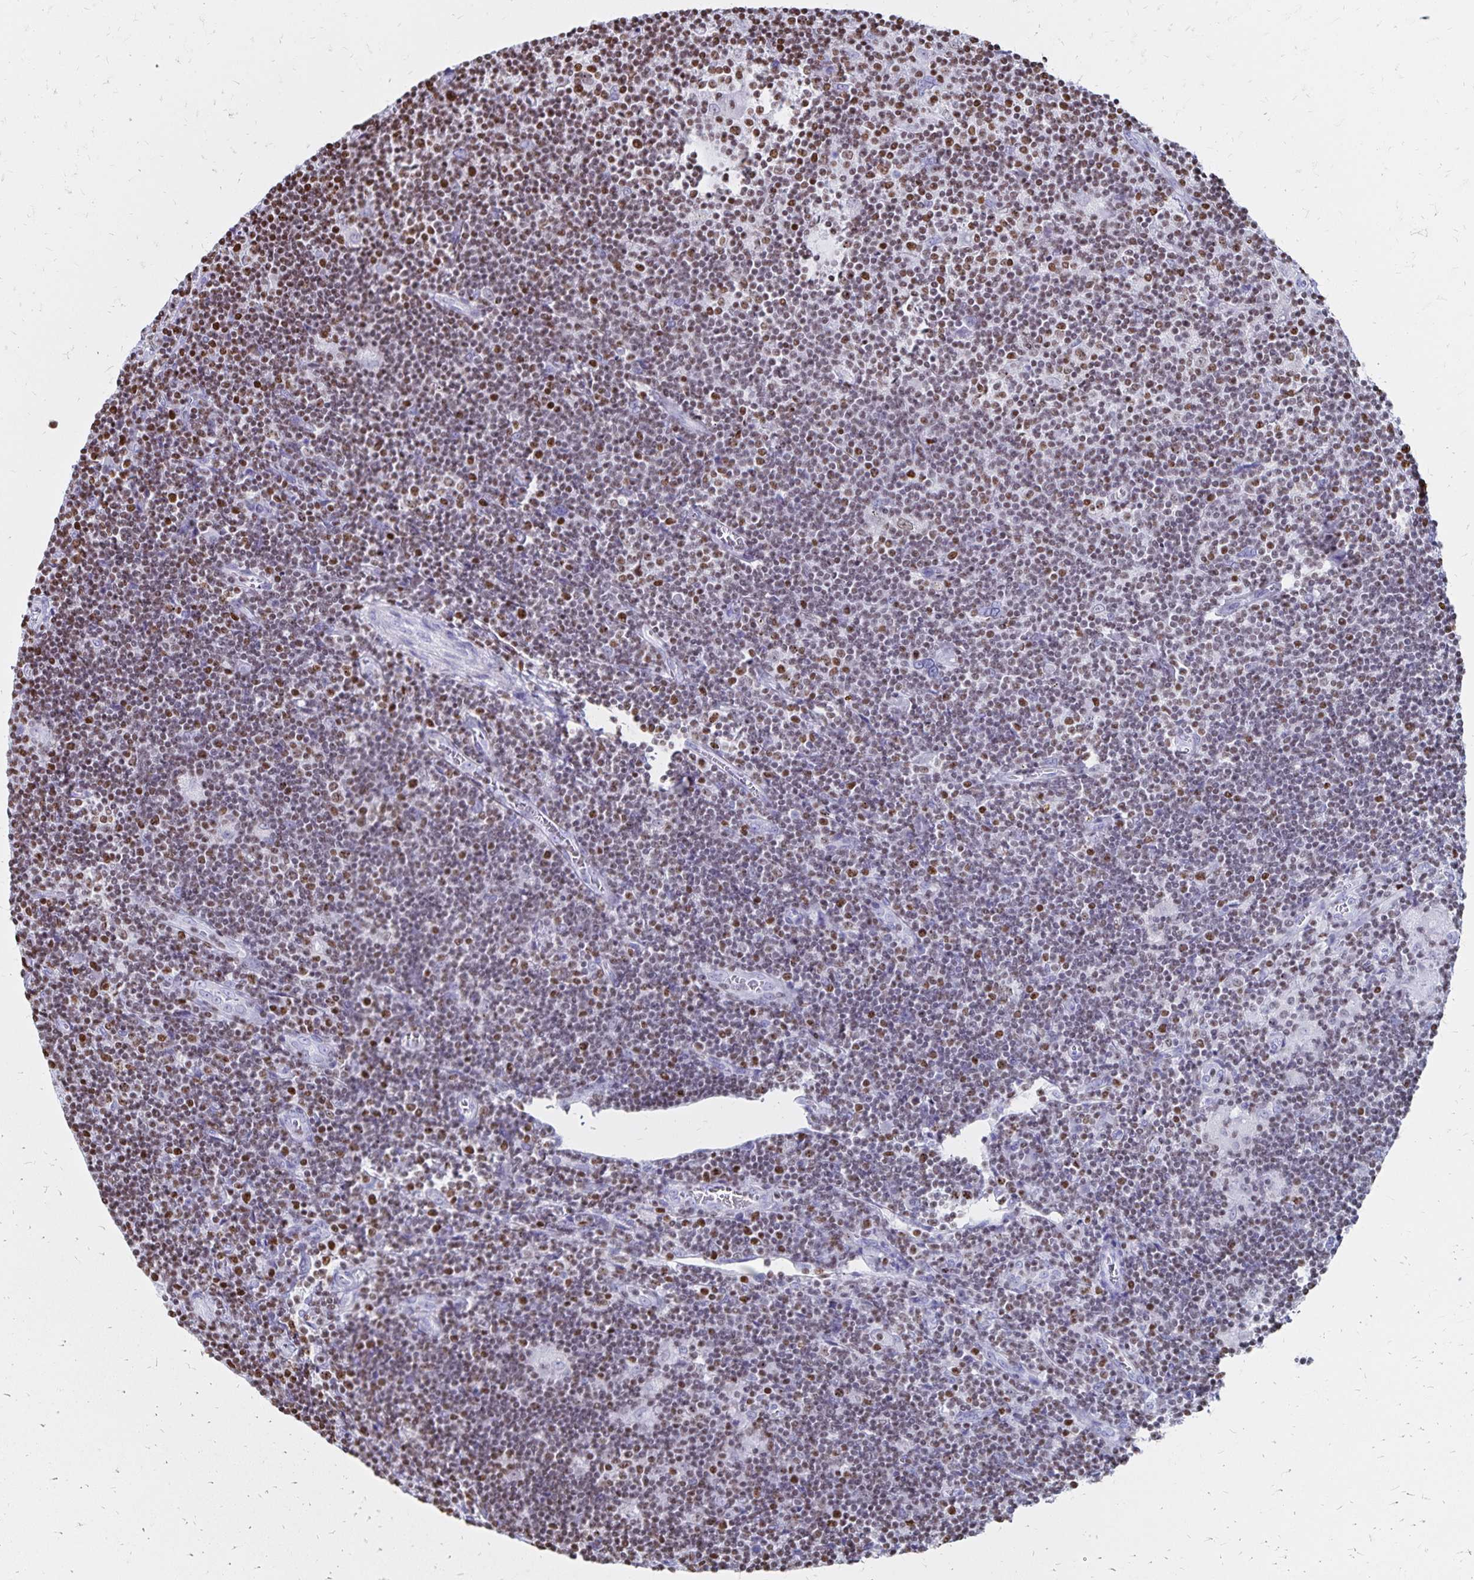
{"staining": {"intensity": "moderate", "quantity": "25%-75%", "location": "nuclear"}, "tissue": "lymphoma", "cell_type": "Tumor cells", "image_type": "cancer", "snomed": [{"axis": "morphology", "description": "Hodgkin's disease, NOS"}, {"axis": "topography", "description": "Lymph node"}], "caption": "The photomicrograph demonstrates a brown stain indicating the presence of a protein in the nuclear of tumor cells in lymphoma.", "gene": "IKZF1", "patient": {"sex": "male", "age": 40}}